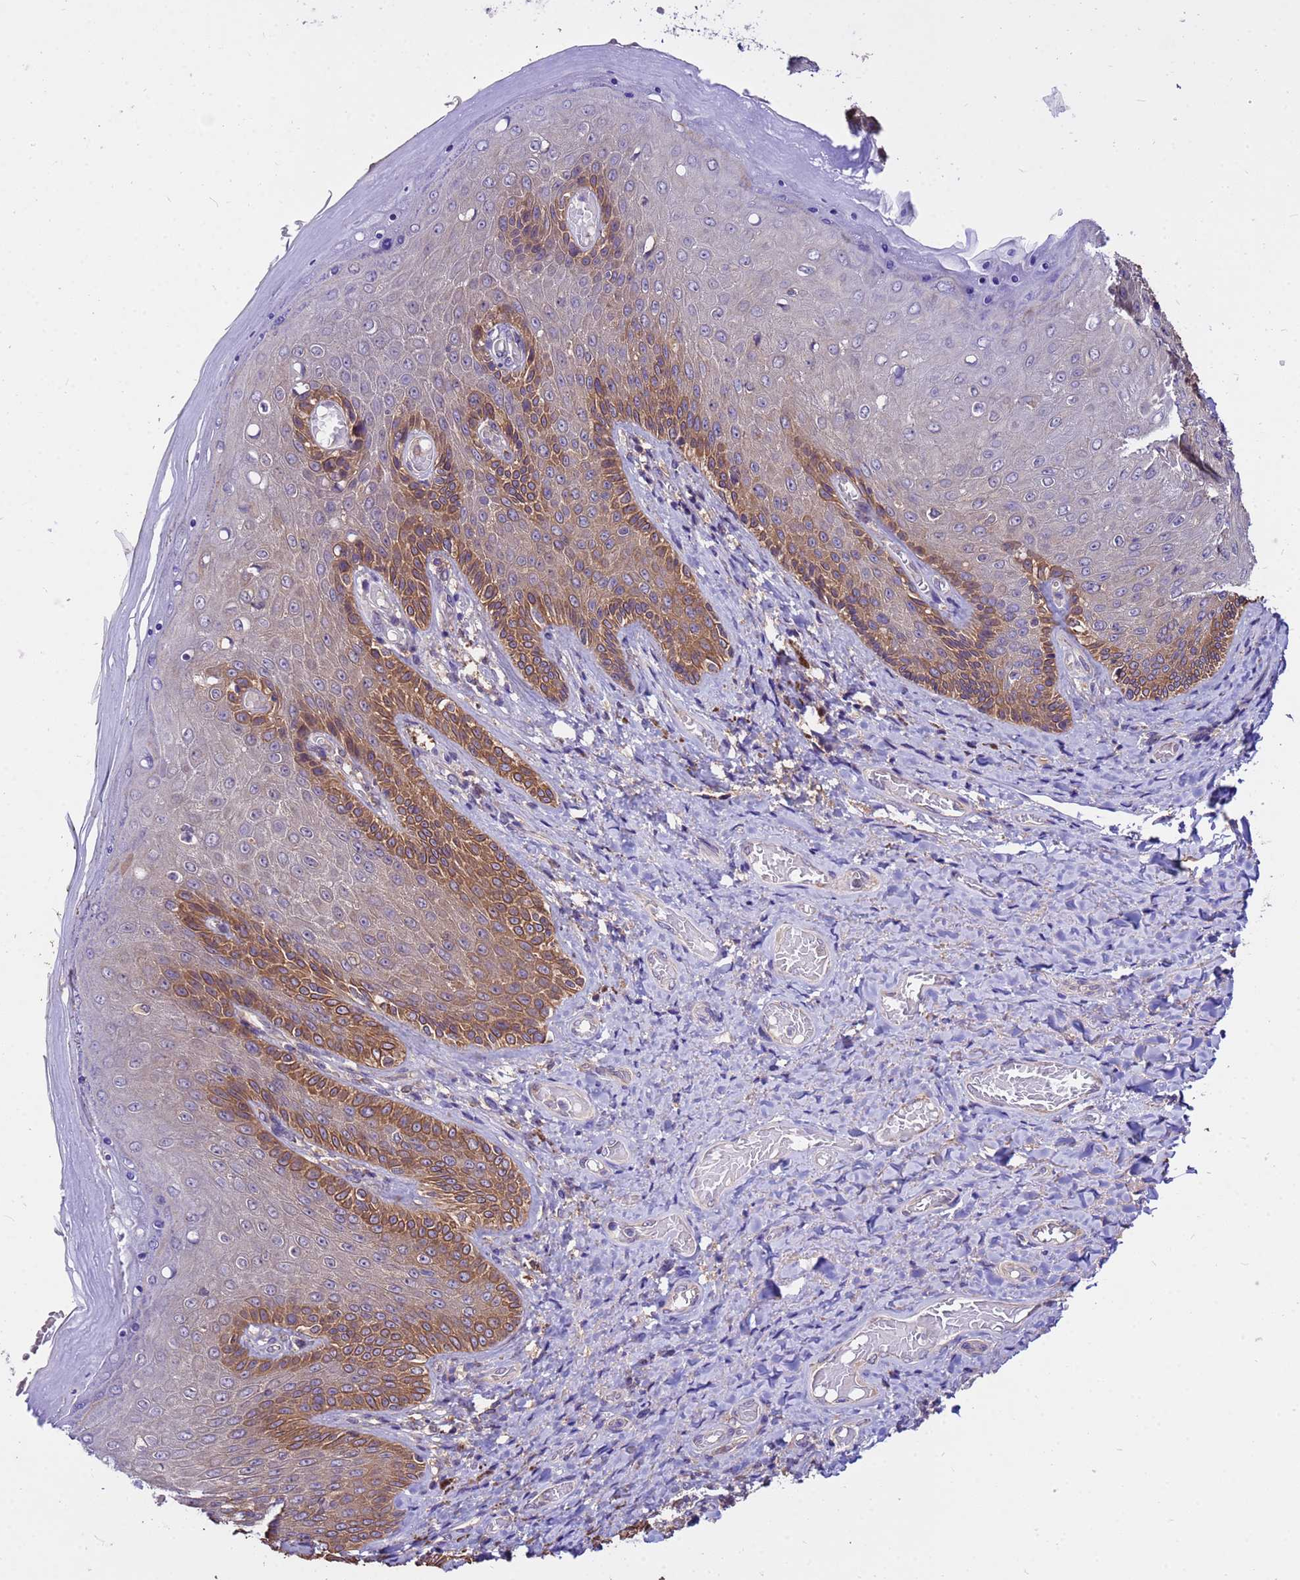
{"staining": {"intensity": "moderate", "quantity": "25%-75%", "location": "cytoplasmic/membranous"}, "tissue": "skin", "cell_type": "Epidermal cells", "image_type": "normal", "snomed": [{"axis": "morphology", "description": "Normal tissue, NOS"}, {"axis": "topography", "description": "Anal"}], "caption": "IHC image of benign skin: skin stained using immunohistochemistry (IHC) reveals medium levels of moderate protein expression localized specifically in the cytoplasmic/membranous of epidermal cells, appearing as a cytoplasmic/membranous brown color.", "gene": "GET3", "patient": {"sex": "female", "age": 89}}